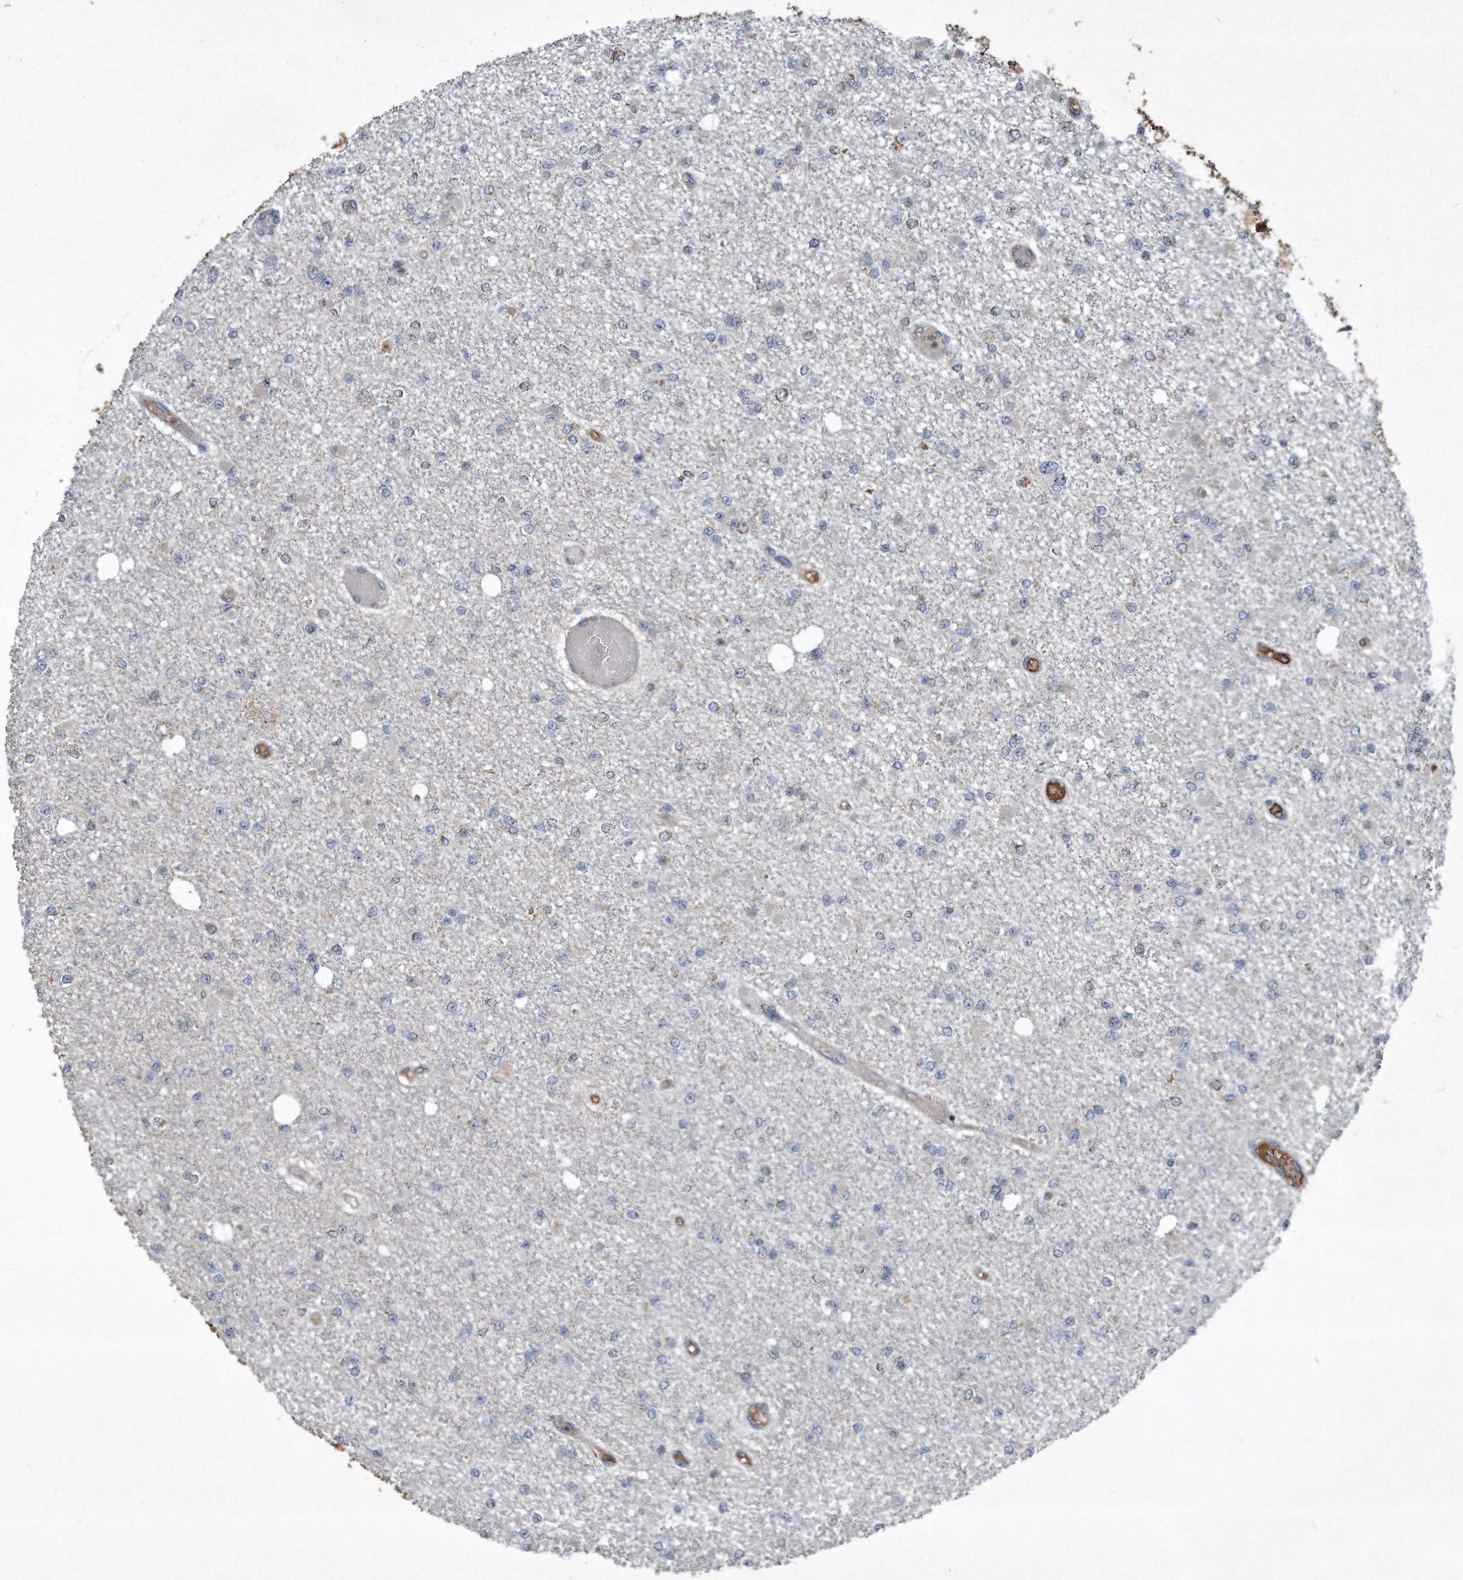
{"staining": {"intensity": "negative", "quantity": "none", "location": "none"}, "tissue": "glioma", "cell_type": "Tumor cells", "image_type": "cancer", "snomed": [{"axis": "morphology", "description": "Glioma, malignant, Low grade"}, {"axis": "topography", "description": "Brain"}], "caption": "This is an IHC photomicrograph of human glioma. There is no positivity in tumor cells.", "gene": "SDHA", "patient": {"sex": "female", "age": 22}}